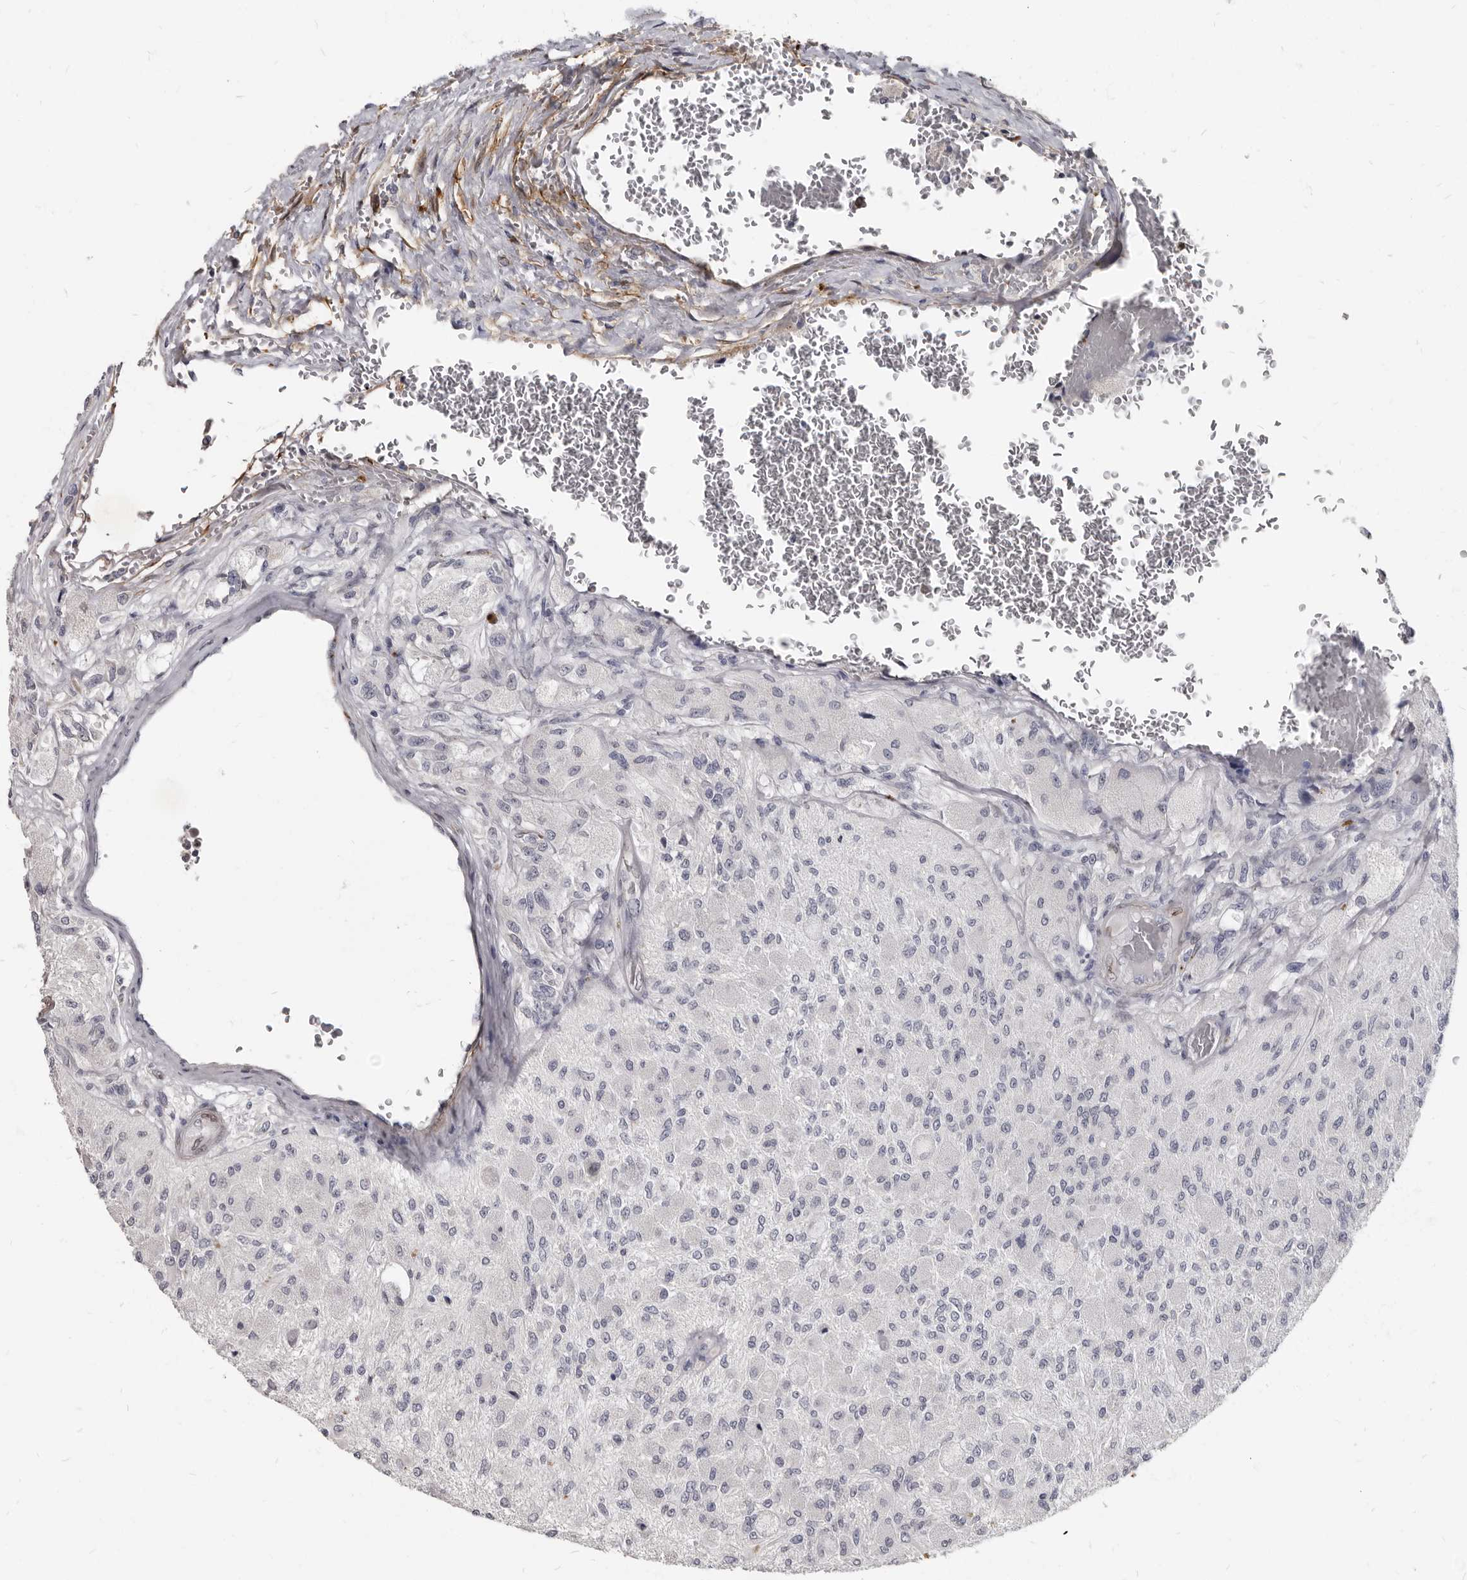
{"staining": {"intensity": "negative", "quantity": "none", "location": "none"}, "tissue": "glioma", "cell_type": "Tumor cells", "image_type": "cancer", "snomed": [{"axis": "morphology", "description": "Normal tissue, NOS"}, {"axis": "morphology", "description": "Glioma, malignant, High grade"}, {"axis": "topography", "description": "Cerebral cortex"}], "caption": "This is an immunohistochemistry micrograph of malignant glioma (high-grade). There is no staining in tumor cells.", "gene": "MRGPRF", "patient": {"sex": "male", "age": 77}}